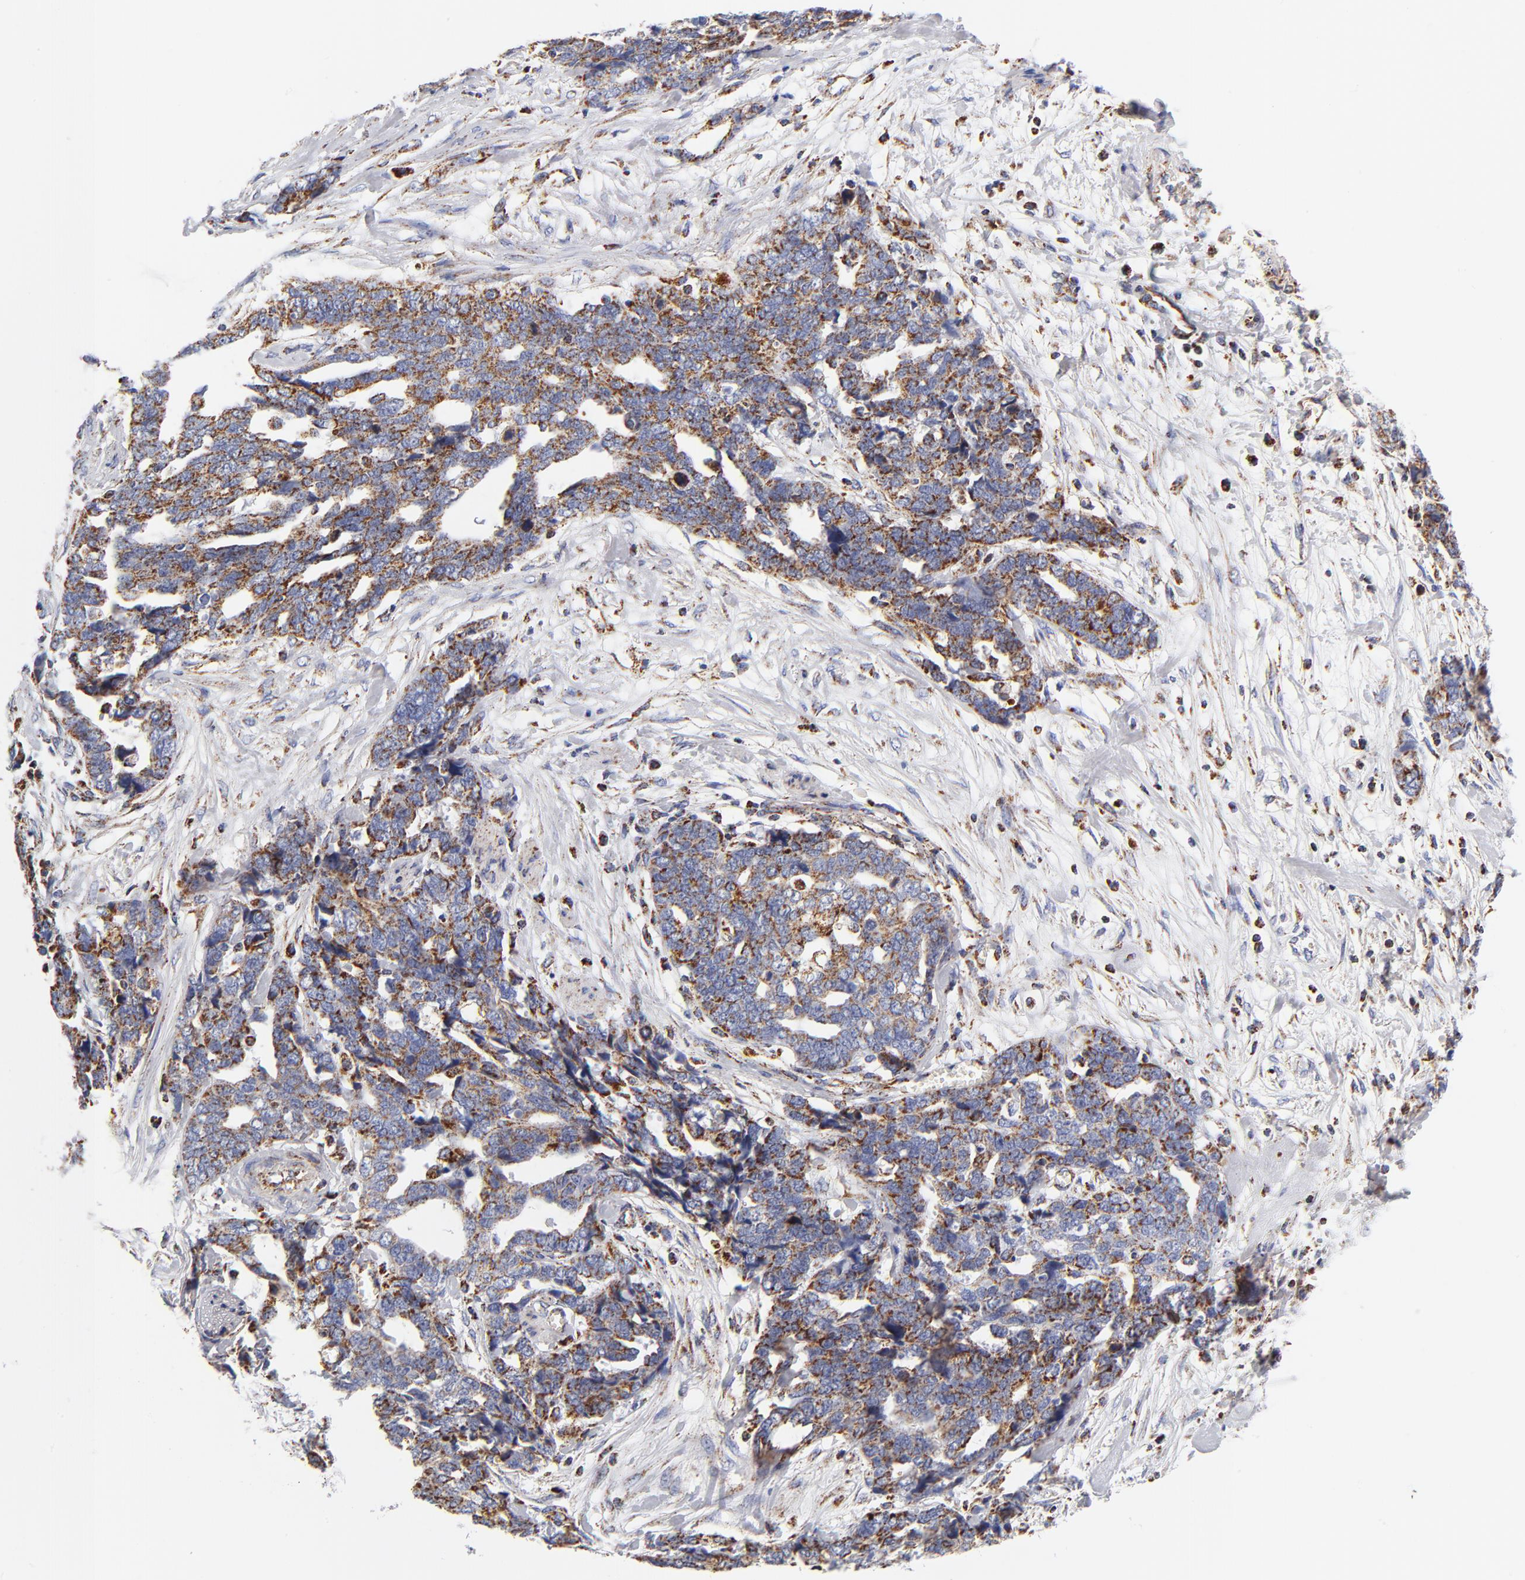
{"staining": {"intensity": "strong", "quantity": ">75%", "location": "cytoplasmic/membranous"}, "tissue": "ovarian cancer", "cell_type": "Tumor cells", "image_type": "cancer", "snomed": [{"axis": "morphology", "description": "Normal tissue, NOS"}, {"axis": "morphology", "description": "Cystadenocarcinoma, serous, NOS"}, {"axis": "topography", "description": "Fallopian tube"}, {"axis": "topography", "description": "Ovary"}], "caption": "Ovarian cancer stained with a brown dye reveals strong cytoplasmic/membranous positive positivity in about >75% of tumor cells.", "gene": "ECHS1", "patient": {"sex": "female", "age": 56}}